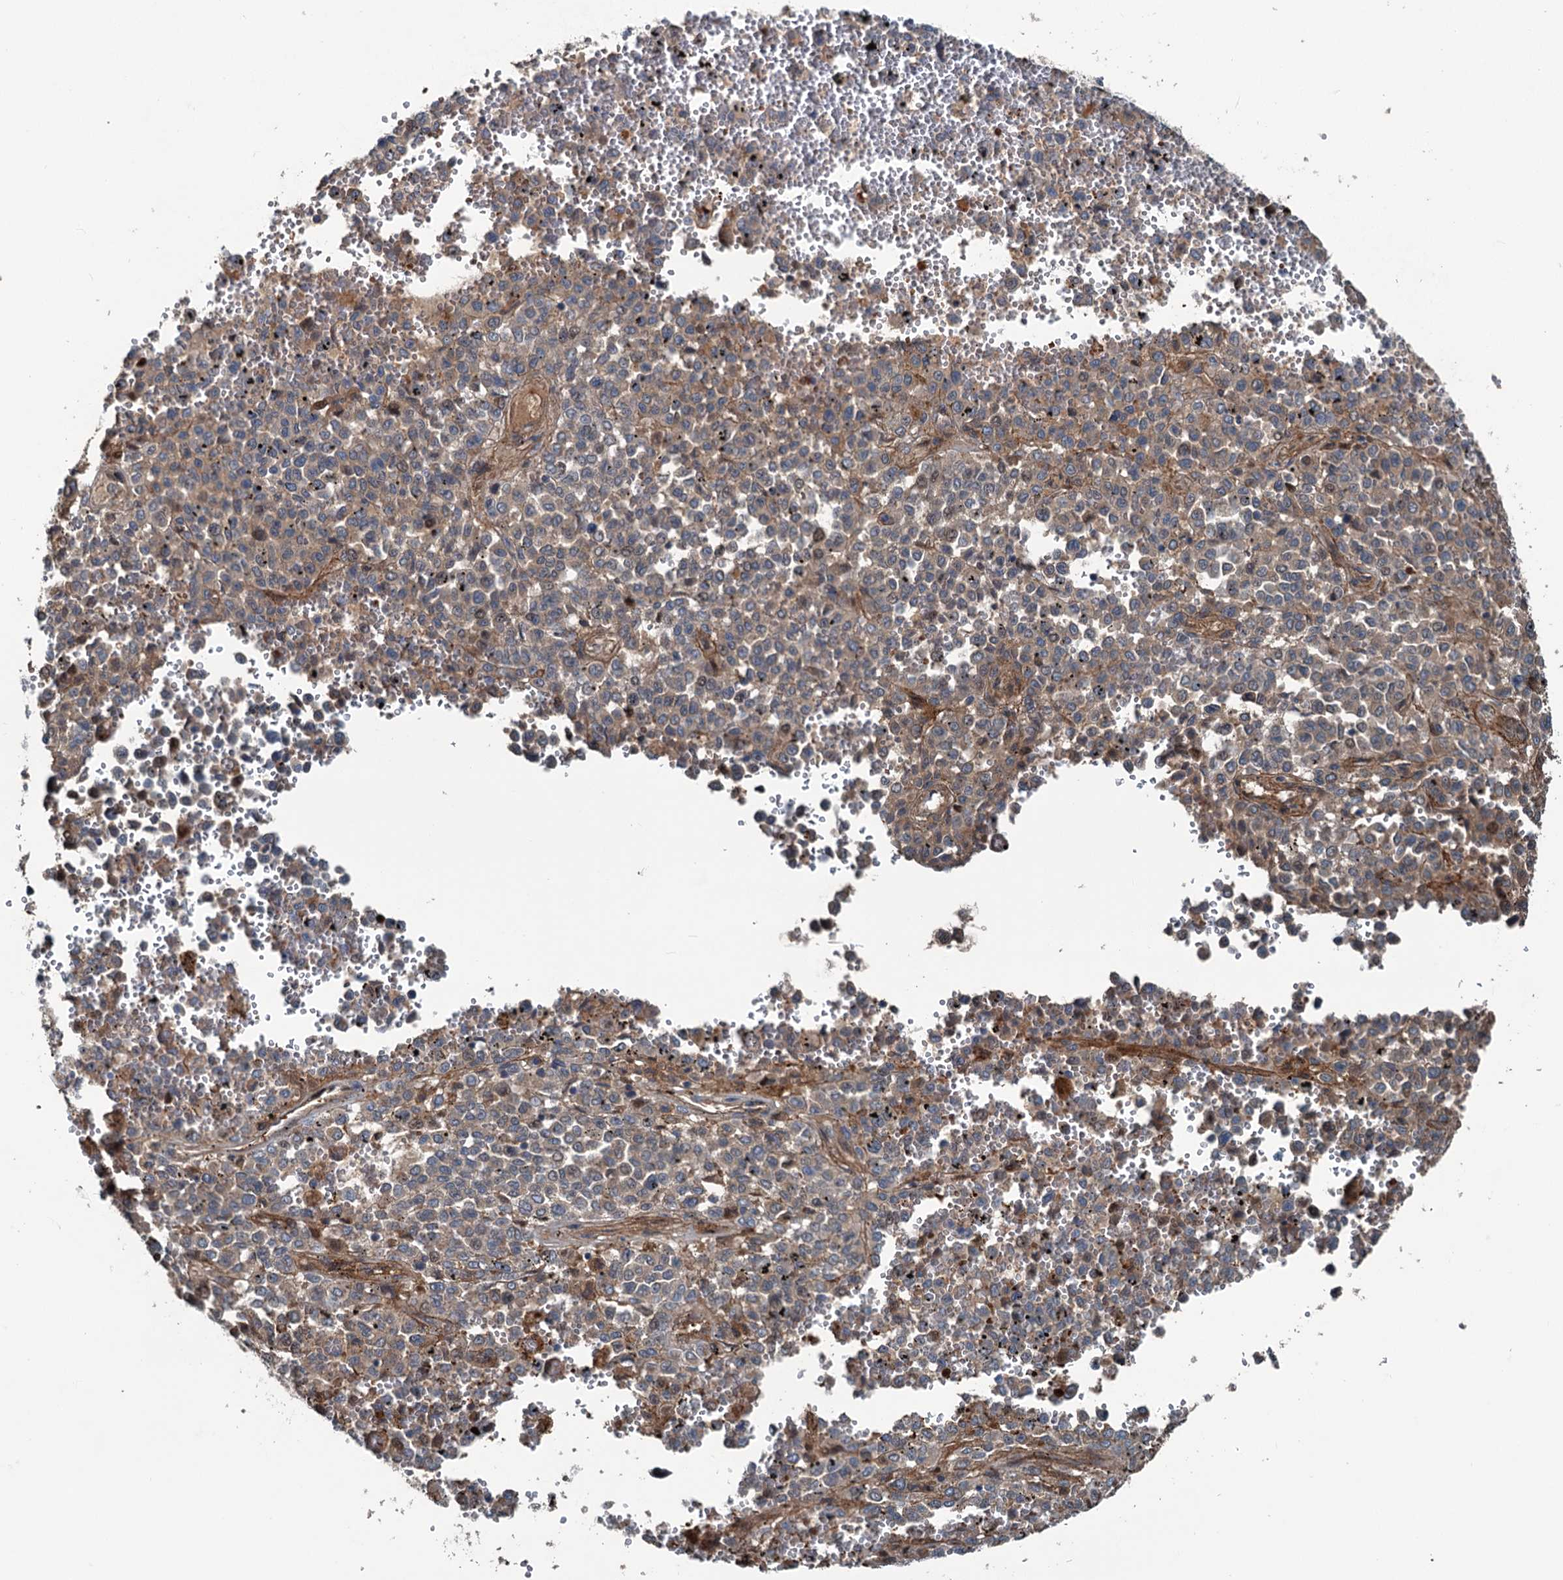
{"staining": {"intensity": "weak", "quantity": "<25%", "location": "cytoplasmic/membranous"}, "tissue": "melanoma", "cell_type": "Tumor cells", "image_type": "cancer", "snomed": [{"axis": "morphology", "description": "Malignant melanoma, Metastatic site"}, {"axis": "topography", "description": "Pancreas"}], "caption": "Immunohistochemical staining of human malignant melanoma (metastatic site) shows no significant positivity in tumor cells.", "gene": "TEDC1", "patient": {"sex": "female", "age": 30}}